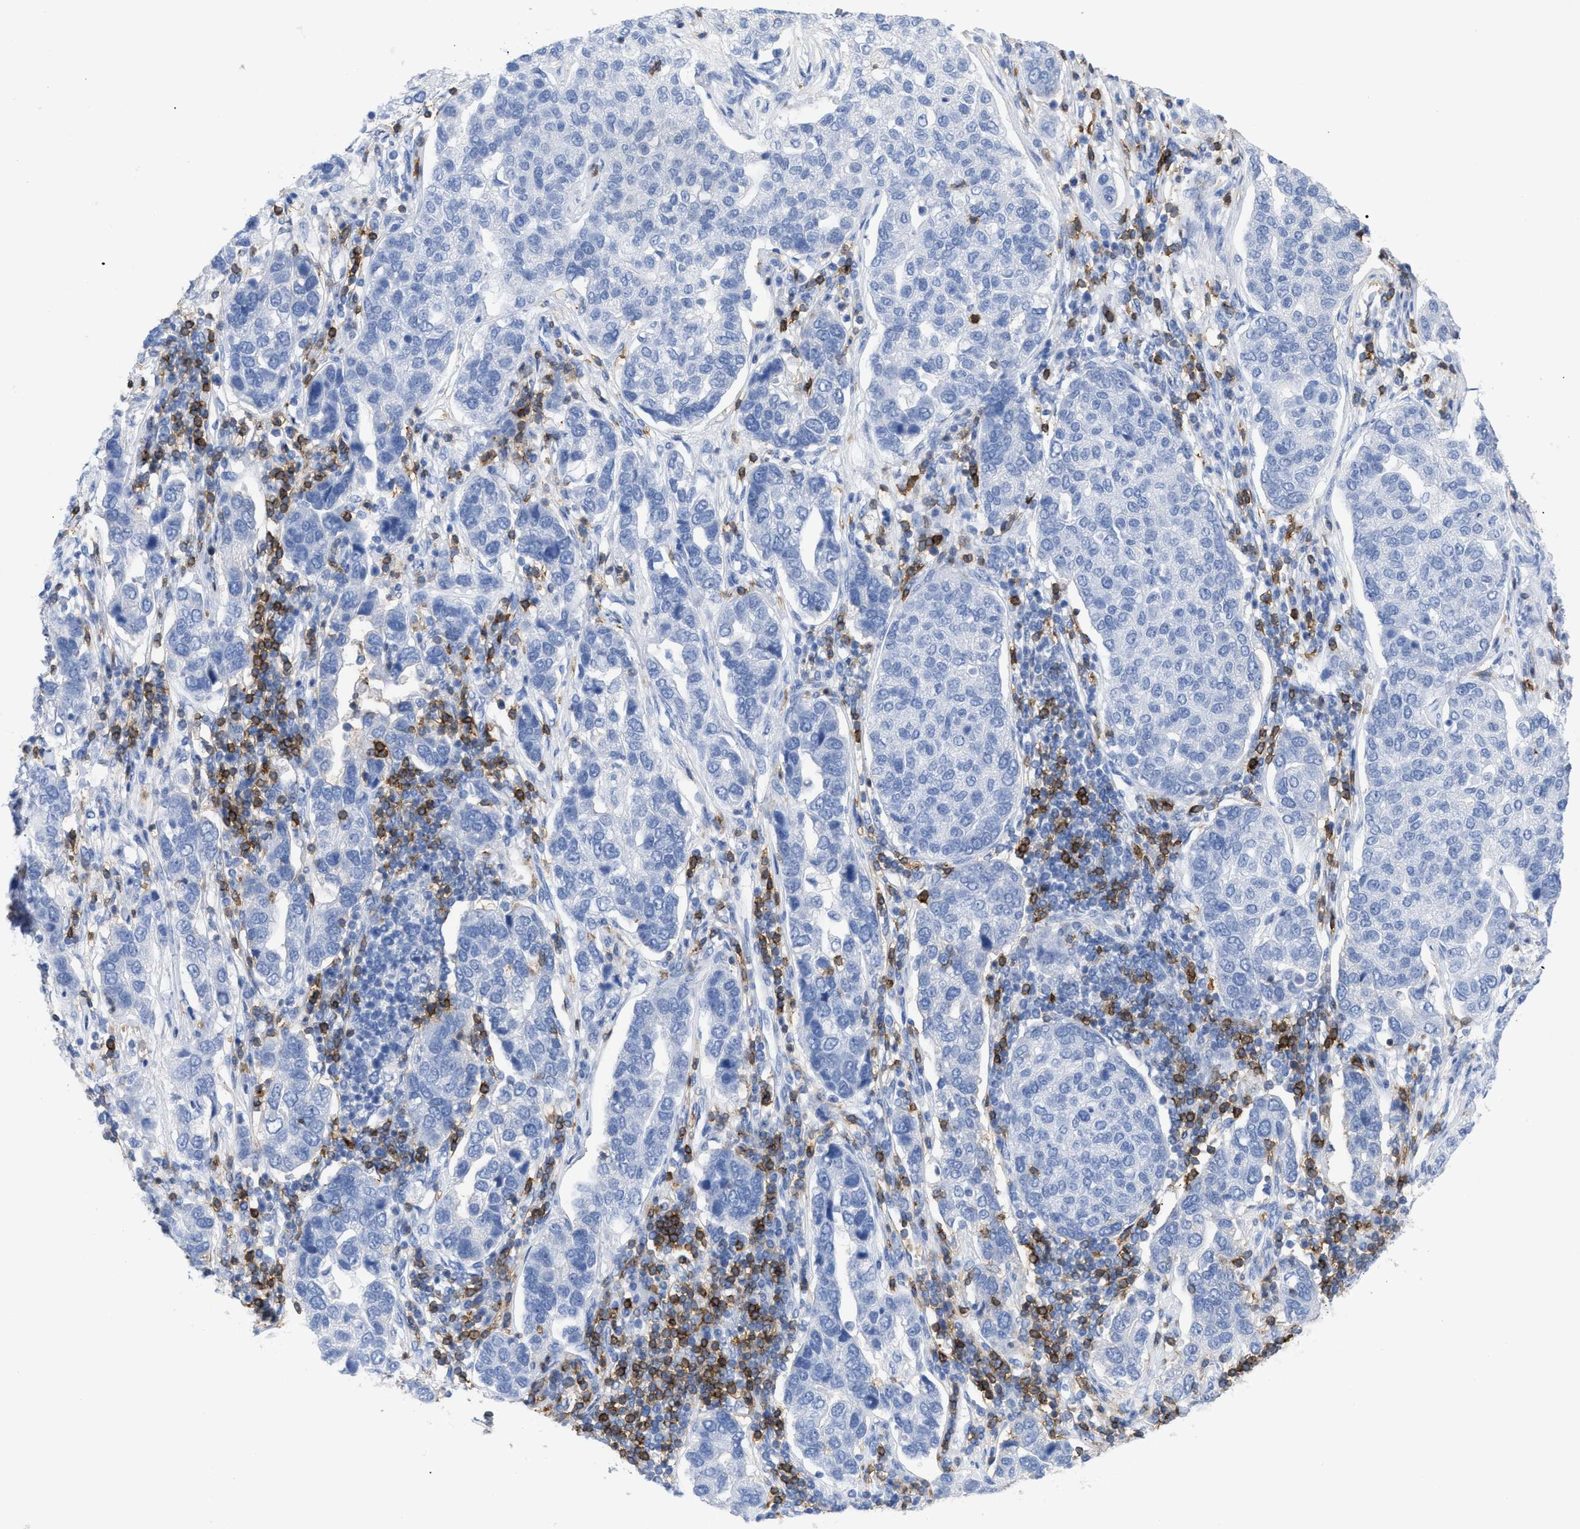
{"staining": {"intensity": "negative", "quantity": "none", "location": "none"}, "tissue": "pancreatic cancer", "cell_type": "Tumor cells", "image_type": "cancer", "snomed": [{"axis": "morphology", "description": "Adenocarcinoma, NOS"}, {"axis": "topography", "description": "Pancreas"}], "caption": "Tumor cells show no significant expression in adenocarcinoma (pancreatic).", "gene": "CD5", "patient": {"sex": "female", "age": 61}}